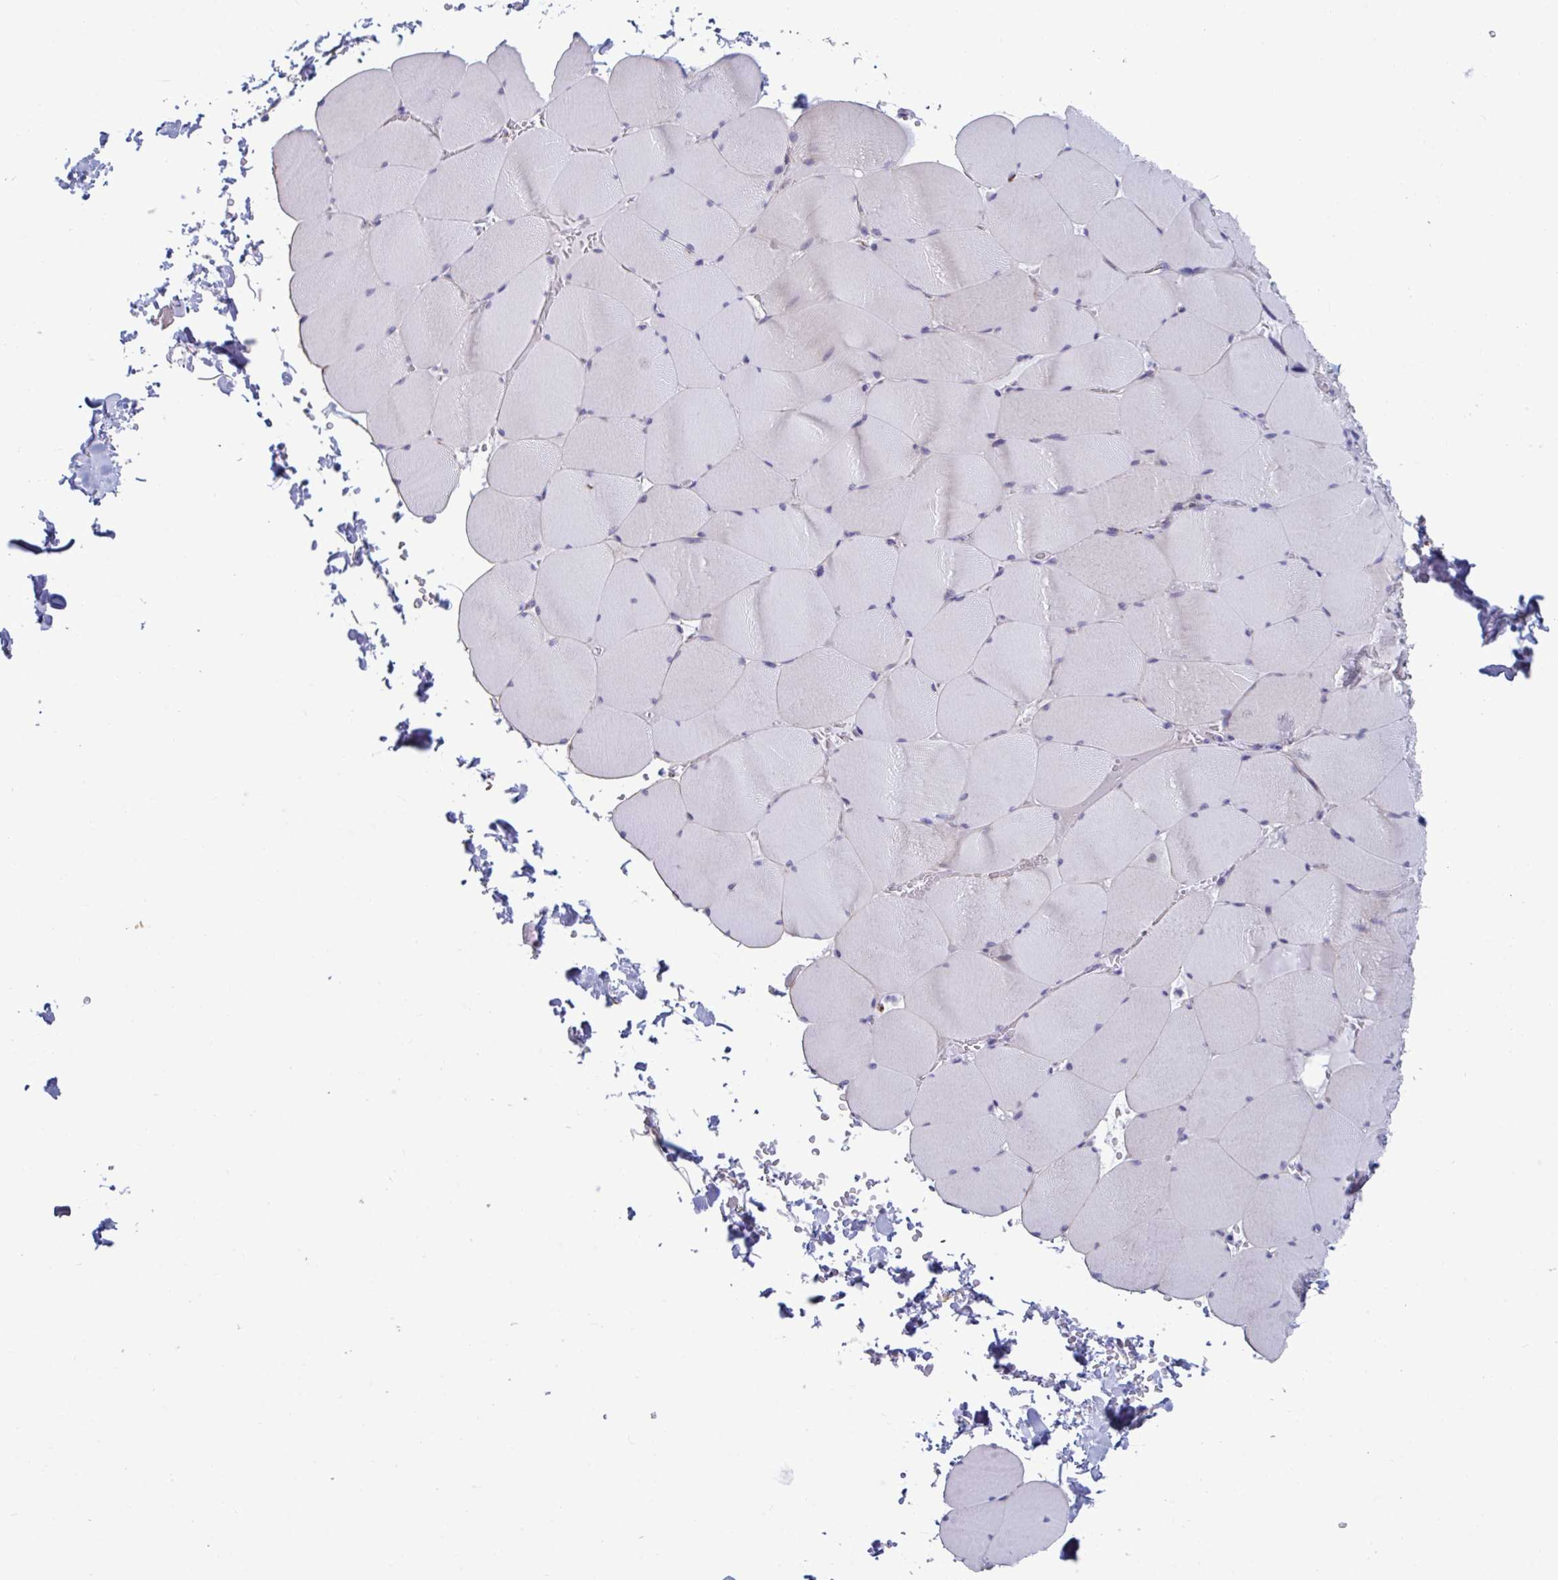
{"staining": {"intensity": "weak", "quantity": "<25%", "location": "cytoplasmic/membranous"}, "tissue": "skeletal muscle", "cell_type": "Myocytes", "image_type": "normal", "snomed": [{"axis": "morphology", "description": "Normal tissue, NOS"}, {"axis": "topography", "description": "Skeletal muscle"}, {"axis": "topography", "description": "Head-Neck"}], "caption": "Immunohistochemistry (IHC) of normal human skeletal muscle exhibits no staining in myocytes.", "gene": "BCAT2", "patient": {"sex": "male", "age": 66}}